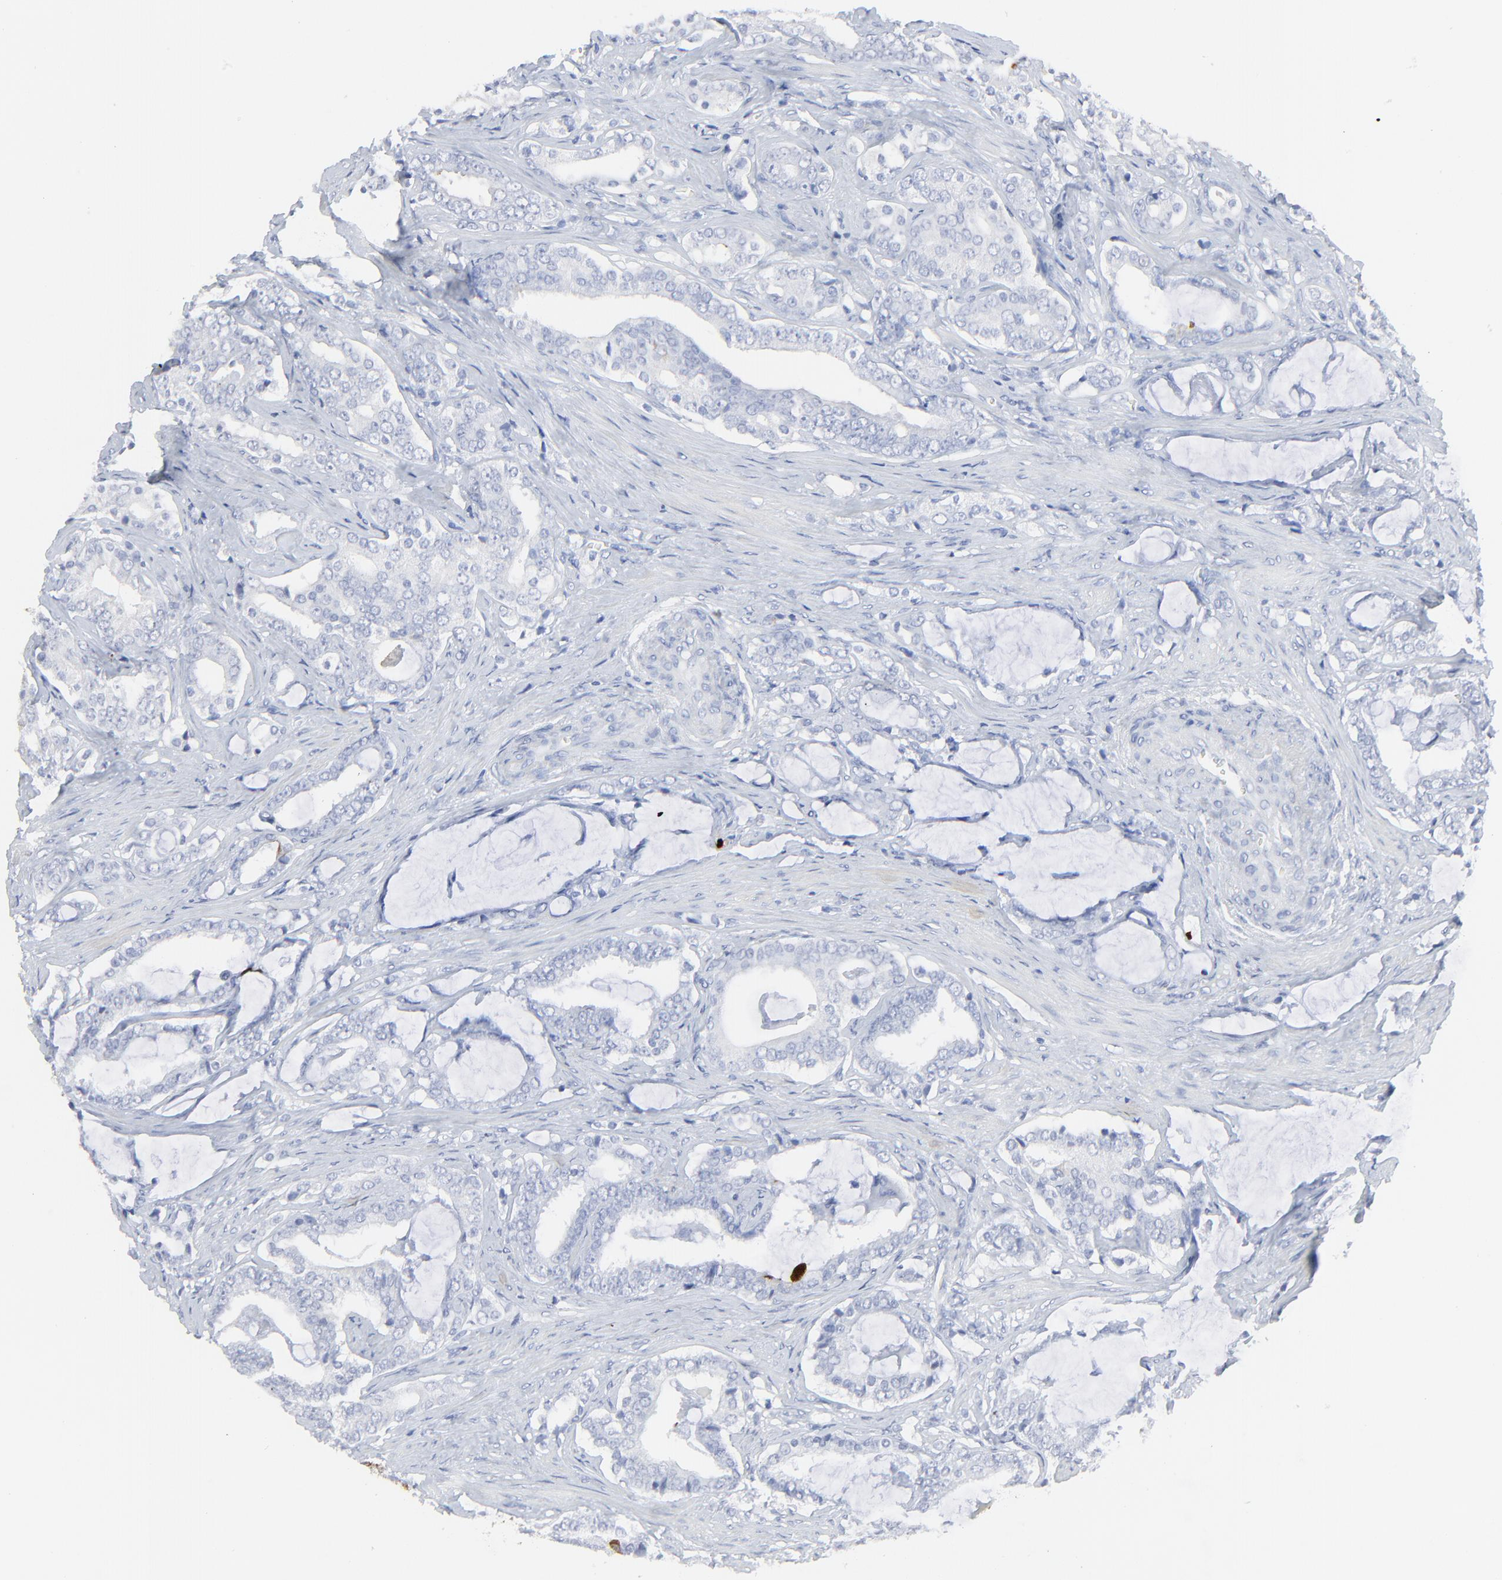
{"staining": {"intensity": "negative", "quantity": "none", "location": "none"}, "tissue": "prostate cancer", "cell_type": "Tumor cells", "image_type": "cancer", "snomed": [{"axis": "morphology", "description": "Adenocarcinoma, Low grade"}, {"axis": "topography", "description": "Prostate"}], "caption": "IHC image of neoplastic tissue: prostate cancer stained with DAB (3,3'-diaminobenzidine) shows no significant protein staining in tumor cells.", "gene": "LCN2", "patient": {"sex": "male", "age": 59}}